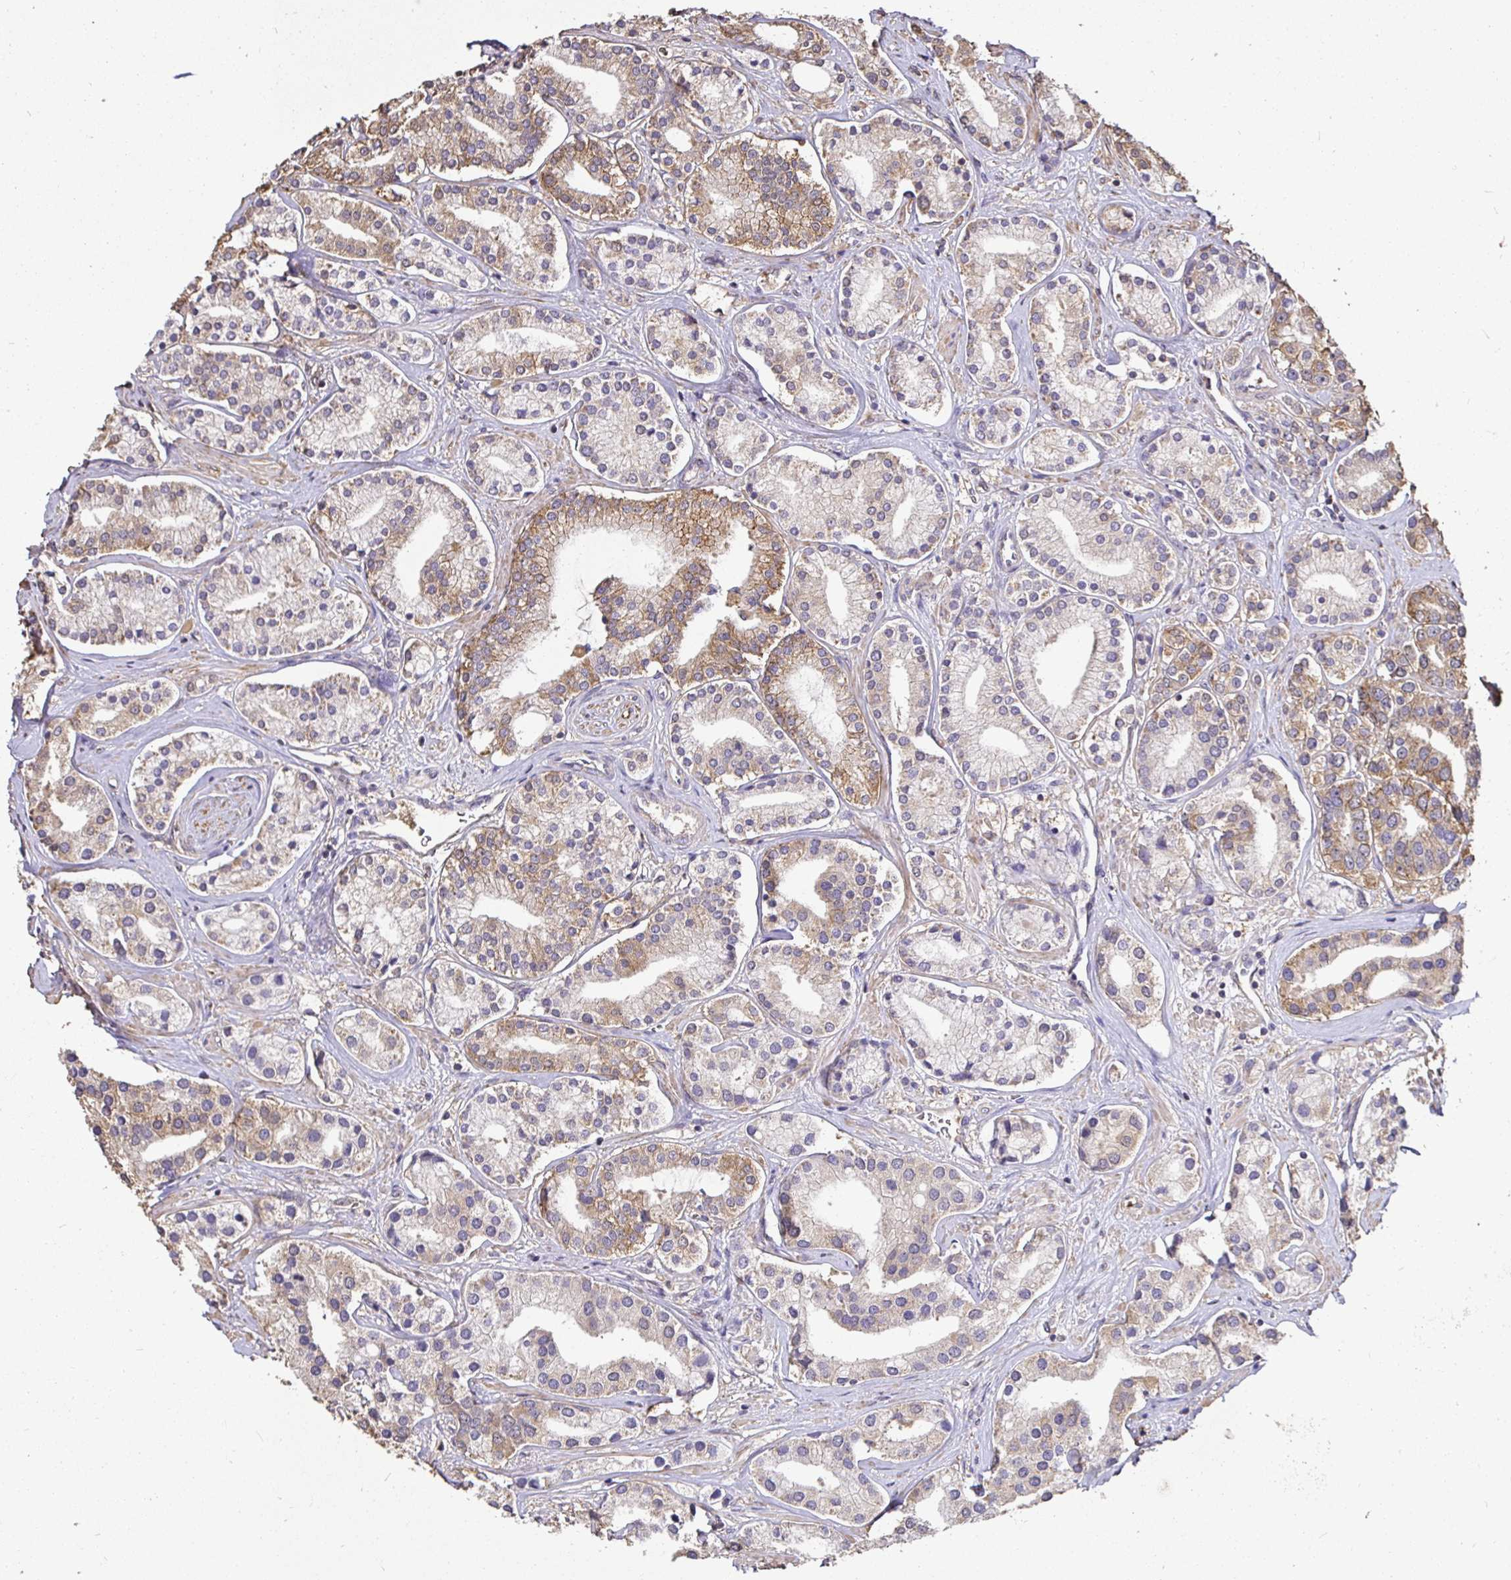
{"staining": {"intensity": "weak", "quantity": ">75%", "location": "cytoplasmic/membranous"}, "tissue": "prostate cancer", "cell_type": "Tumor cells", "image_type": "cancer", "snomed": [{"axis": "morphology", "description": "Adenocarcinoma, High grade"}, {"axis": "topography", "description": "Prostate"}], "caption": "Immunohistochemical staining of human high-grade adenocarcinoma (prostate) demonstrates low levels of weak cytoplasmic/membranous protein expression in about >75% of tumor cells.", "gene": "MAPK8IP3", "patient": {"sex": "male", "age": 58}}